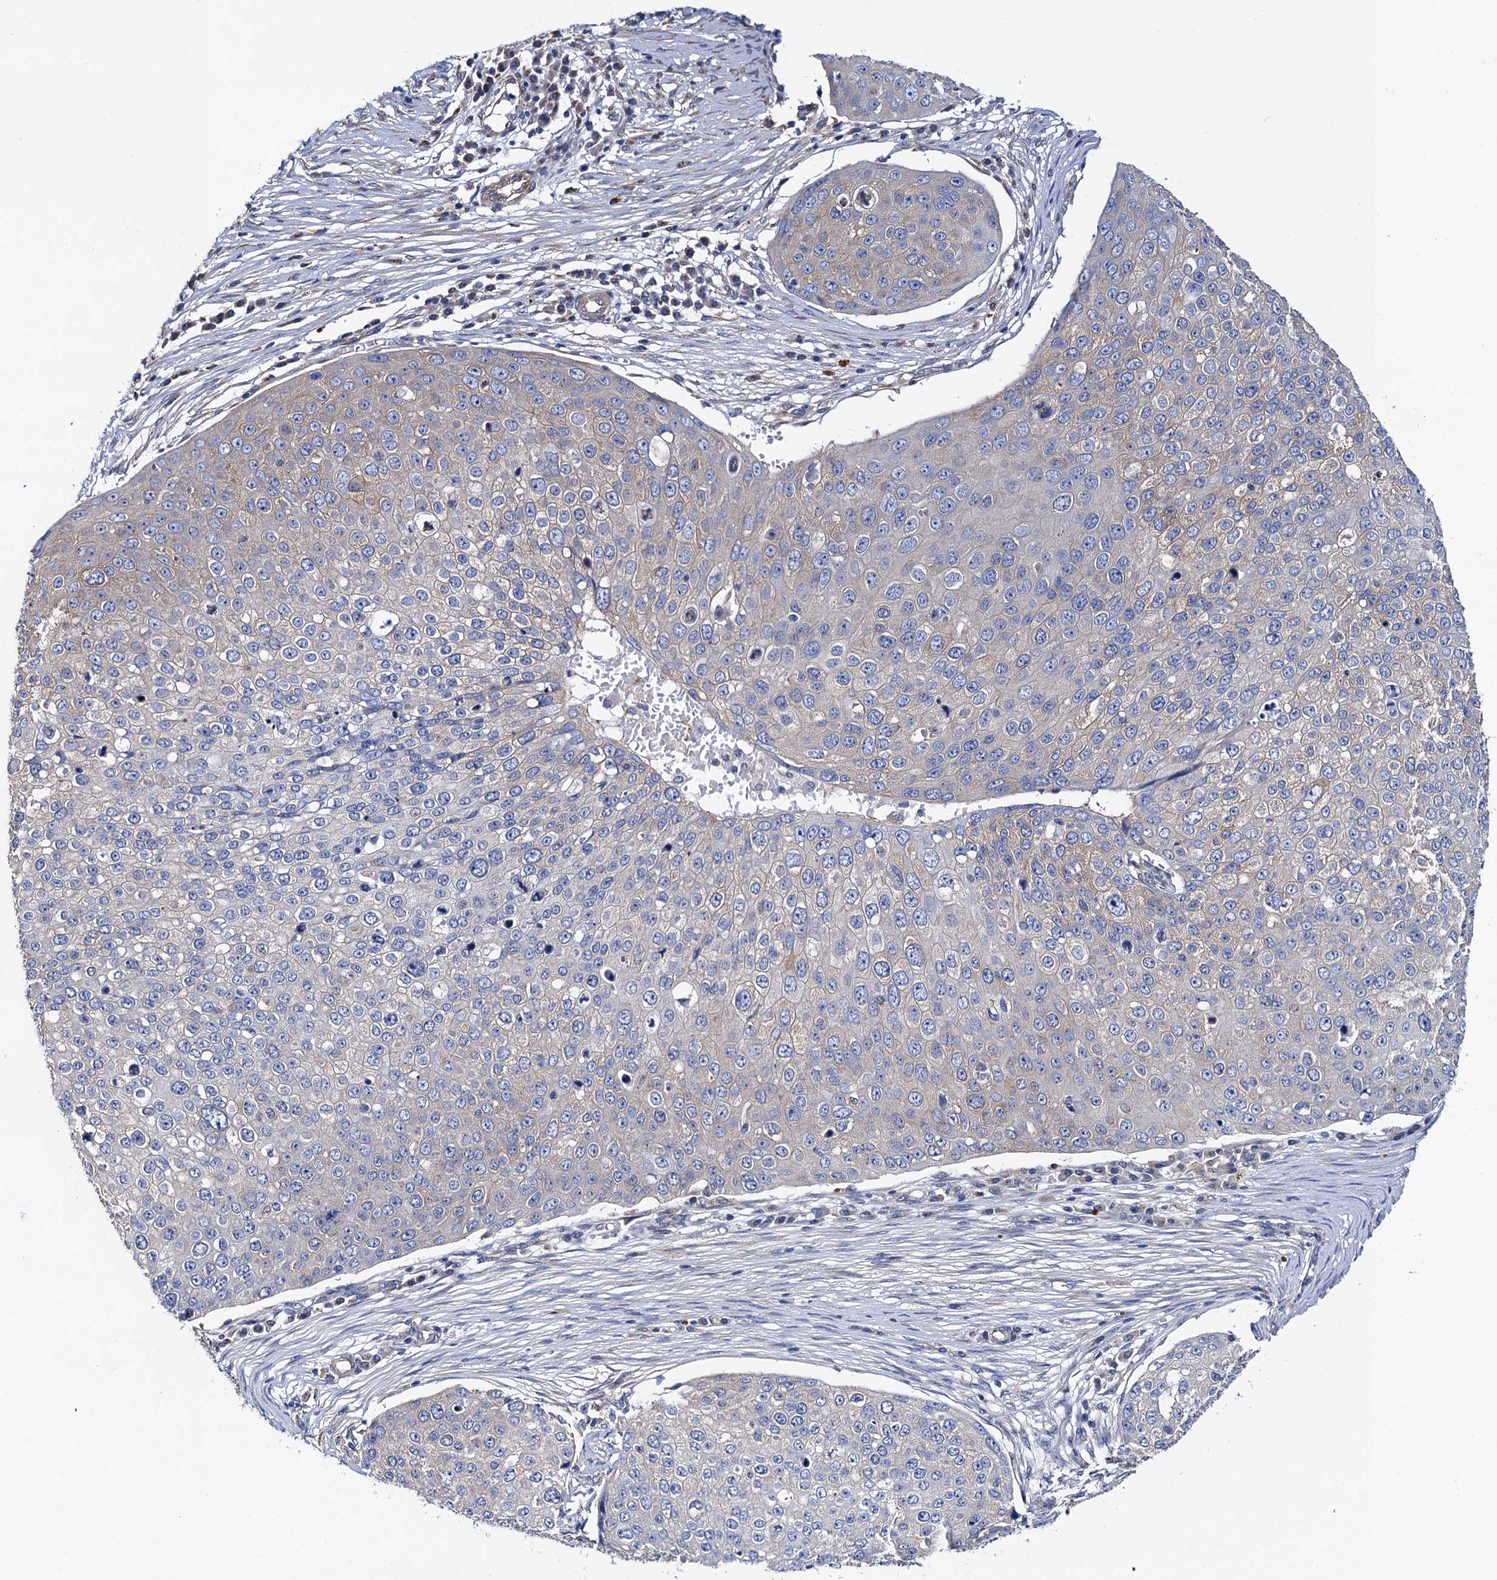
{"staining": {"intensity": "negative", "quantity": "none", "location": "none"}, "tissue": "skin cancer", "cell_type": "Tumor cells", "image_type": "cancer", "snomed": [{"axis": "morphology", "description": "Squamous cell carcinoma, NOS"}, {"axis": "topography", "description": "Skin"}], "caption": "This micrograph is of skin squamous cell carcinoma stained with immunohistochemistry (IHC) to label a protein in brown with the nuclei are counter-stained blue. There is no staining in tumor cells.", "gene": "ZDHHC18", "patient": {"sex": "male", "age": 71}}